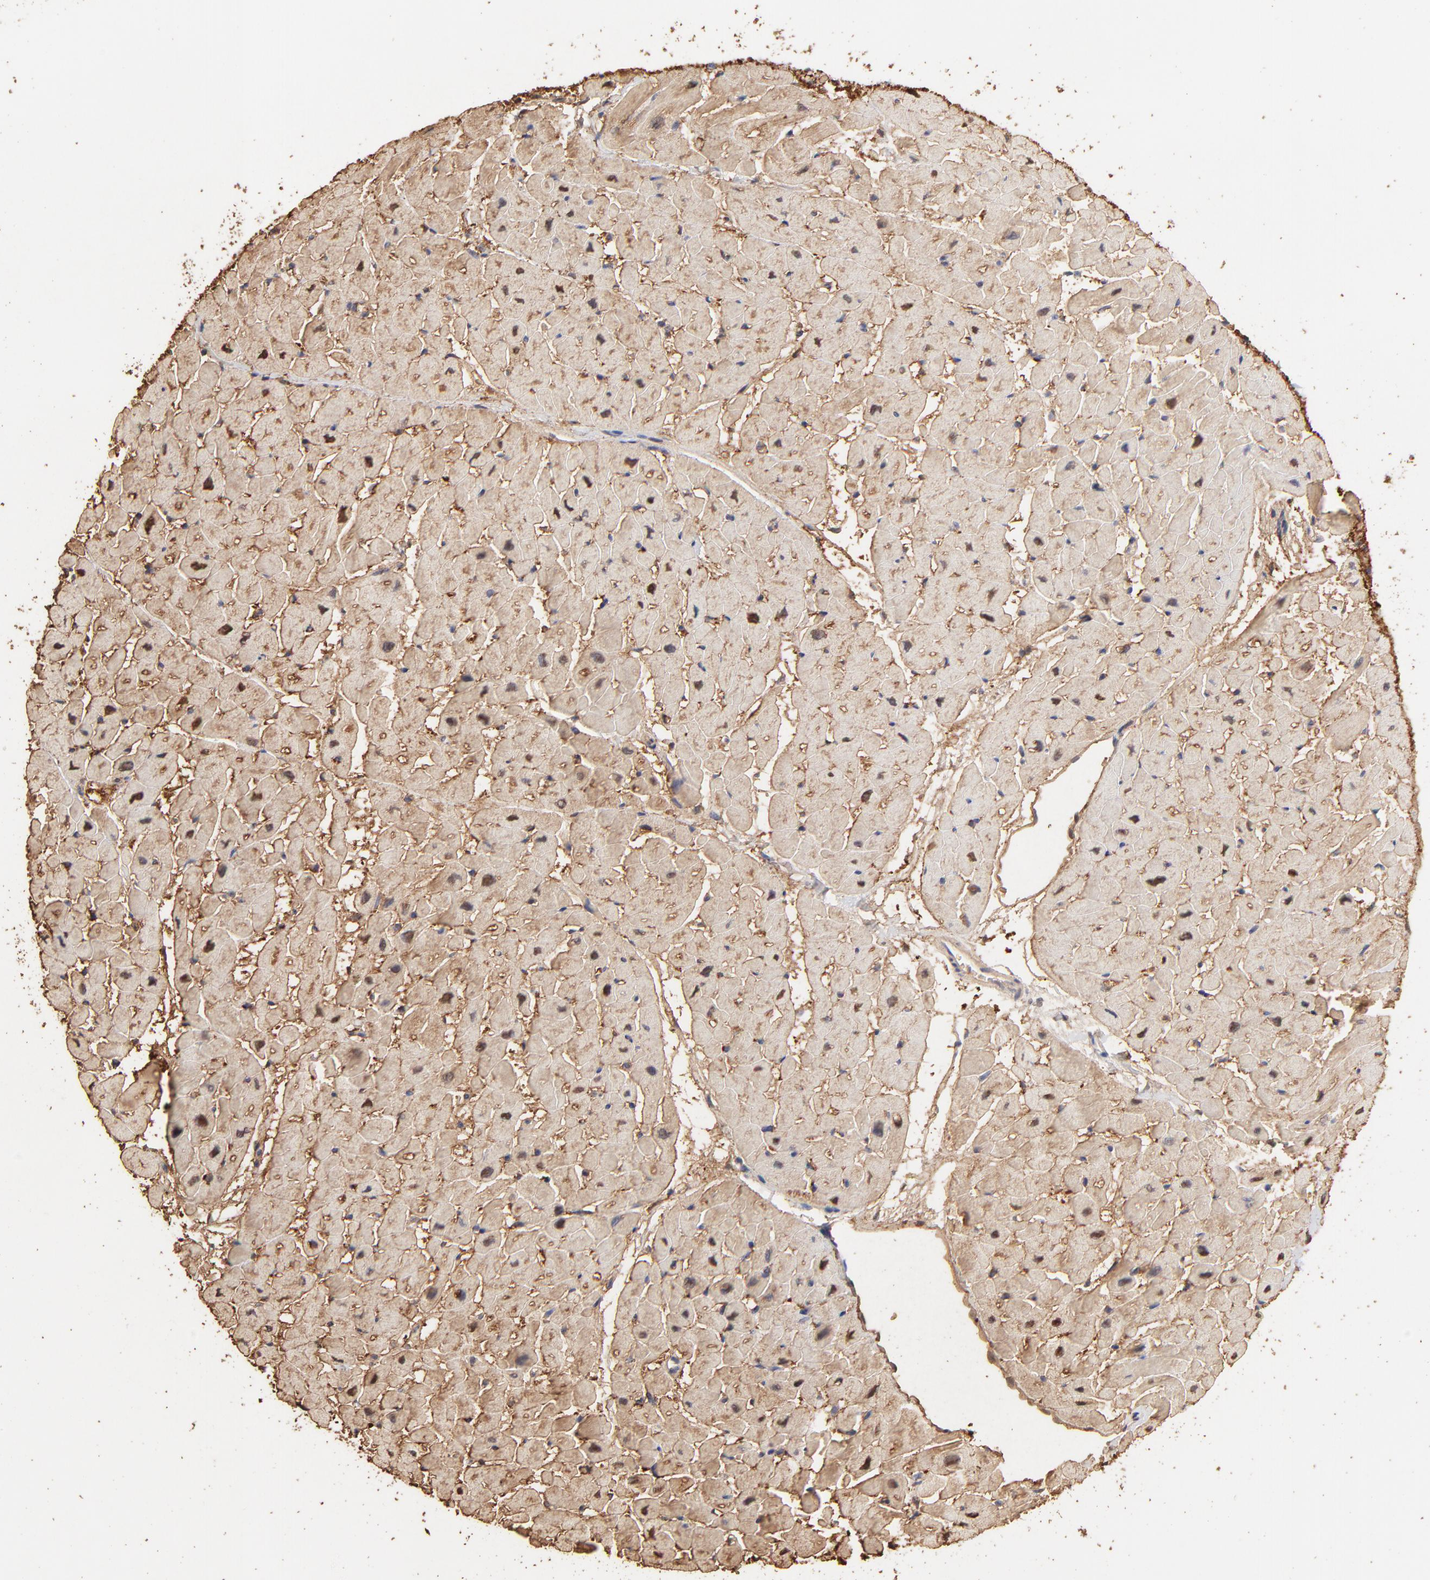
{"staining": {"intensity": "weak", "quantity": "25%-75%", "location": "cytoplasmic/membranous,nuclear"}, "tissue": "heart muscle", "cell_type": "Cardiomyocytes", "image_type": "normal", "snomed": [{"axis": "morphology", "description": "Normal tissue, NOS"}, {"axis": "topography", "description": "Heart"}], "caption": "Approximately 25%-75% of cardiomyocytes in normal heart muscle reveal weak cytoplasmic/membranous,nuclear protein staining as visualized by brown immunohistochemical staining.", "gene": "BIRC5", "patient": {"sex": "male", "age": 45}}